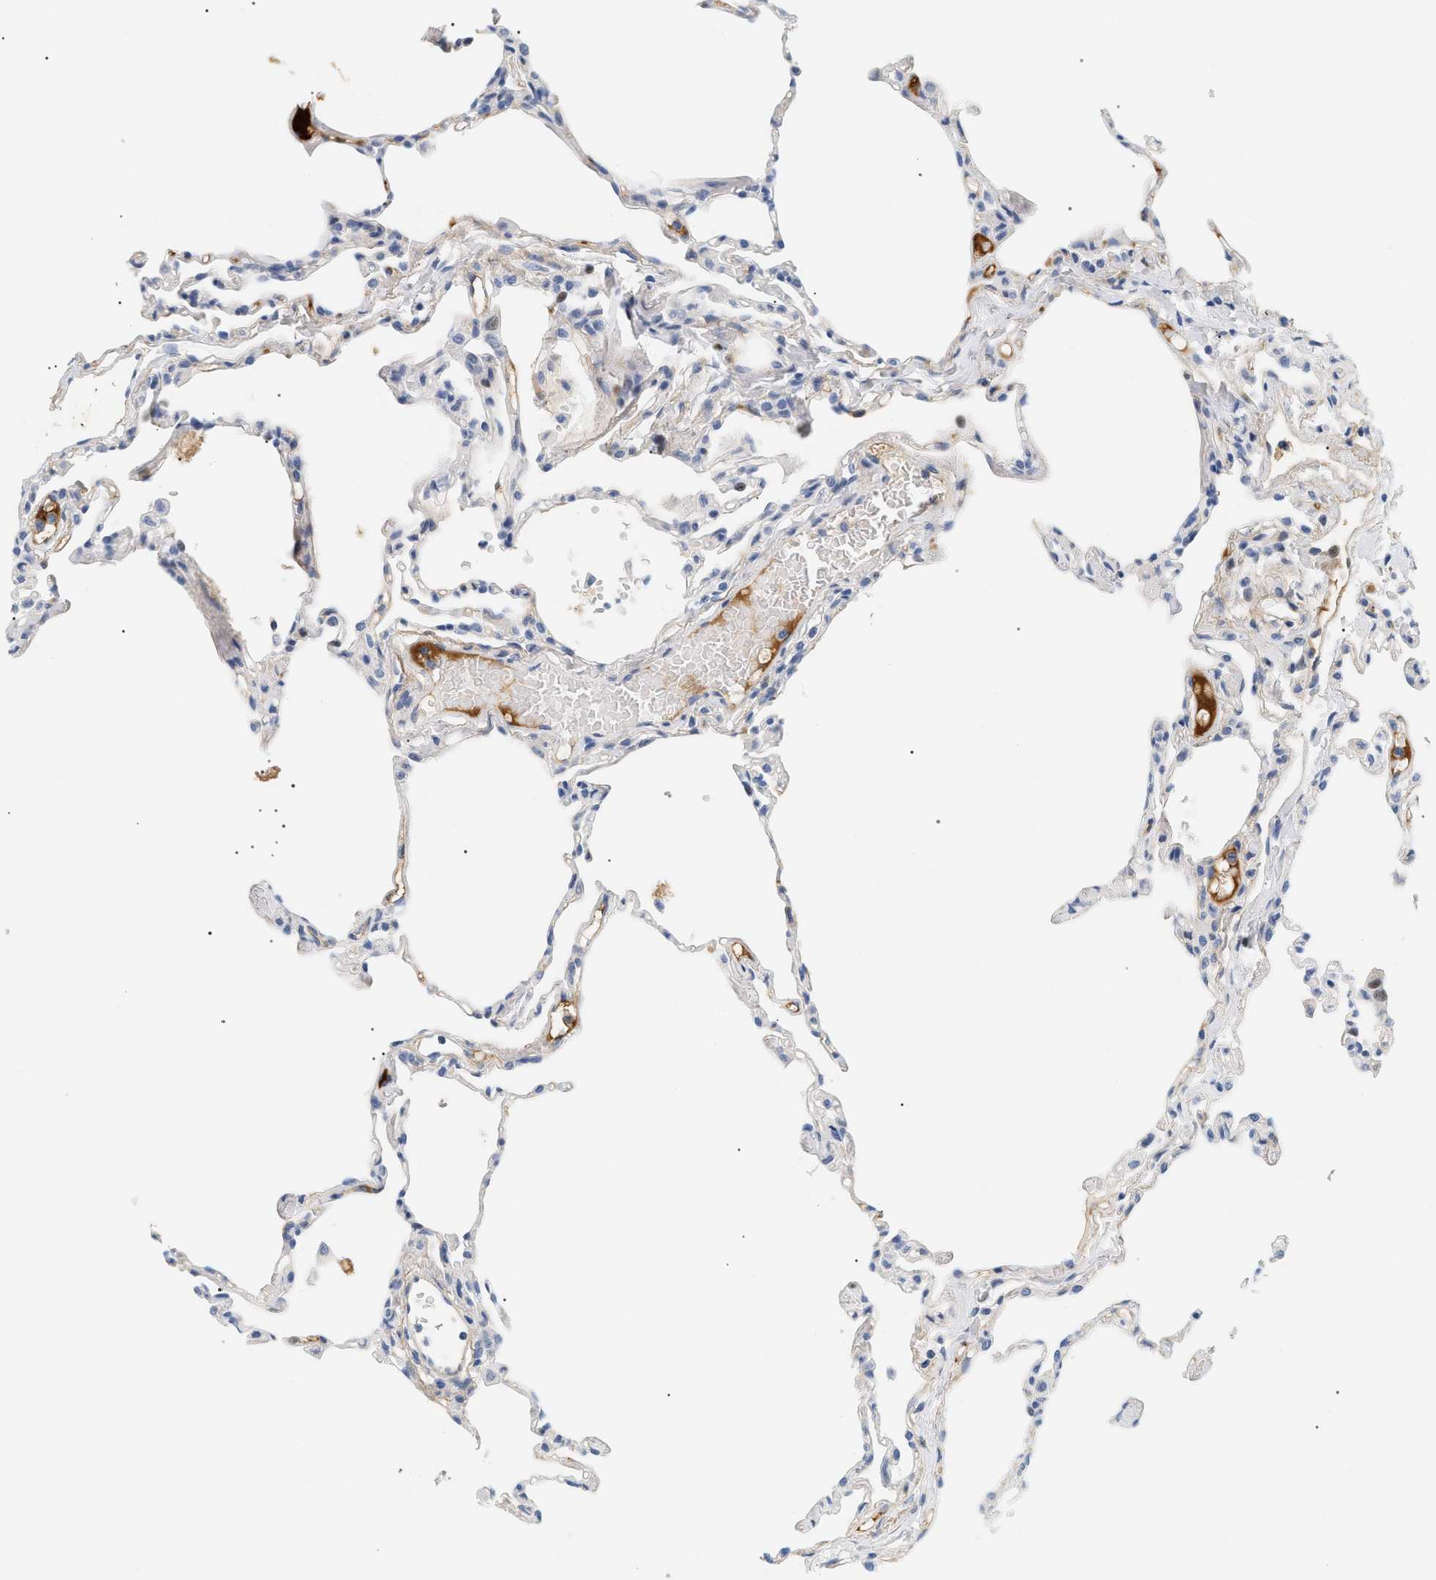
{"staining": {"intensity": "negative", "quantity": "none", "location": "none"}, "tissue": "lung", "cell_type": "Alveolar cells", "image_type": "normal", "snomed": [{"axis": "morphology", "description": "Normal tissue, NOS"}, {"axis": "topography", "description": "Lung"}], "caption": "Immunohistochemical staining of benign lung exhibits no significant staining in alveolar cells. (DAB (3,3'-diaminobenzidine) immunohistochemistry visualized using brightfield microscopy, high magnification).", "gene": "CFH", "patient": {"sex": "female", "age": 49}}